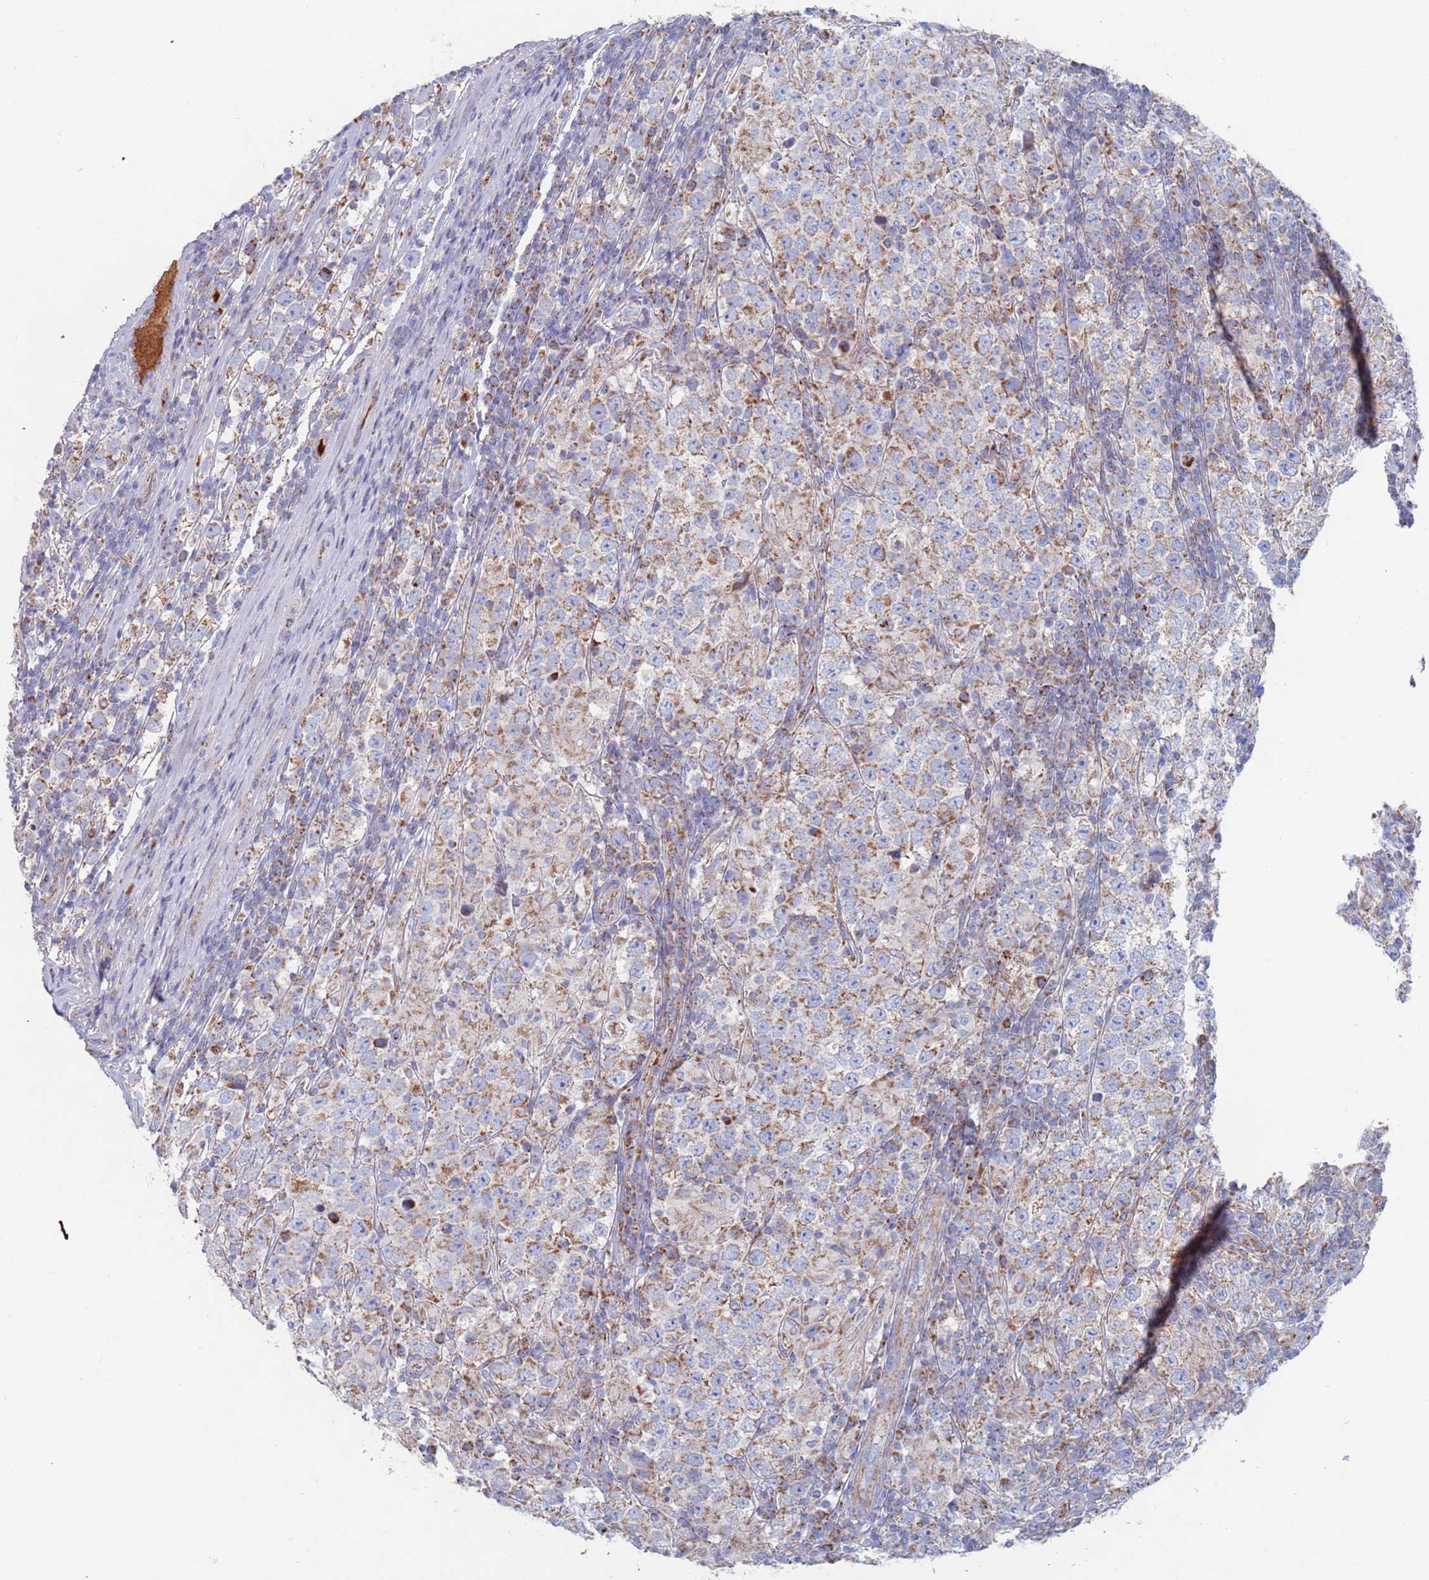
{"staining": {"intensity": "moderate", "quantity": ">75%", "location": "cytoplasmic/membranous"}, "tissue": "testis cancer", "cell_type": "Tumor cells", "image_type": "cancer", "snomed": [{"axis": "morphology", "description": "Normal tissue, NOS"}, {"axis": "morphology", "description": "Urothelial carcinoma, High grade"}, {"axis": "morphology", "description": "Seminoma, NOS"}, {"axis": "morphology", "description": "Carcinoma, Embryonal, NOS"}, {"axis": "topography", "description": "Urinary bladder"}, {"axis": "topography", "description": "Testis"}], "caption": "Protein expression by immunohistochemistry (IHC) shows moderate cytoplasmic/membranous positivity in about >75% of tumor cells in embryonal carcinoma (testis).", "gene": "MRPL22", "patient": {"sex": "male", "age": 41}}